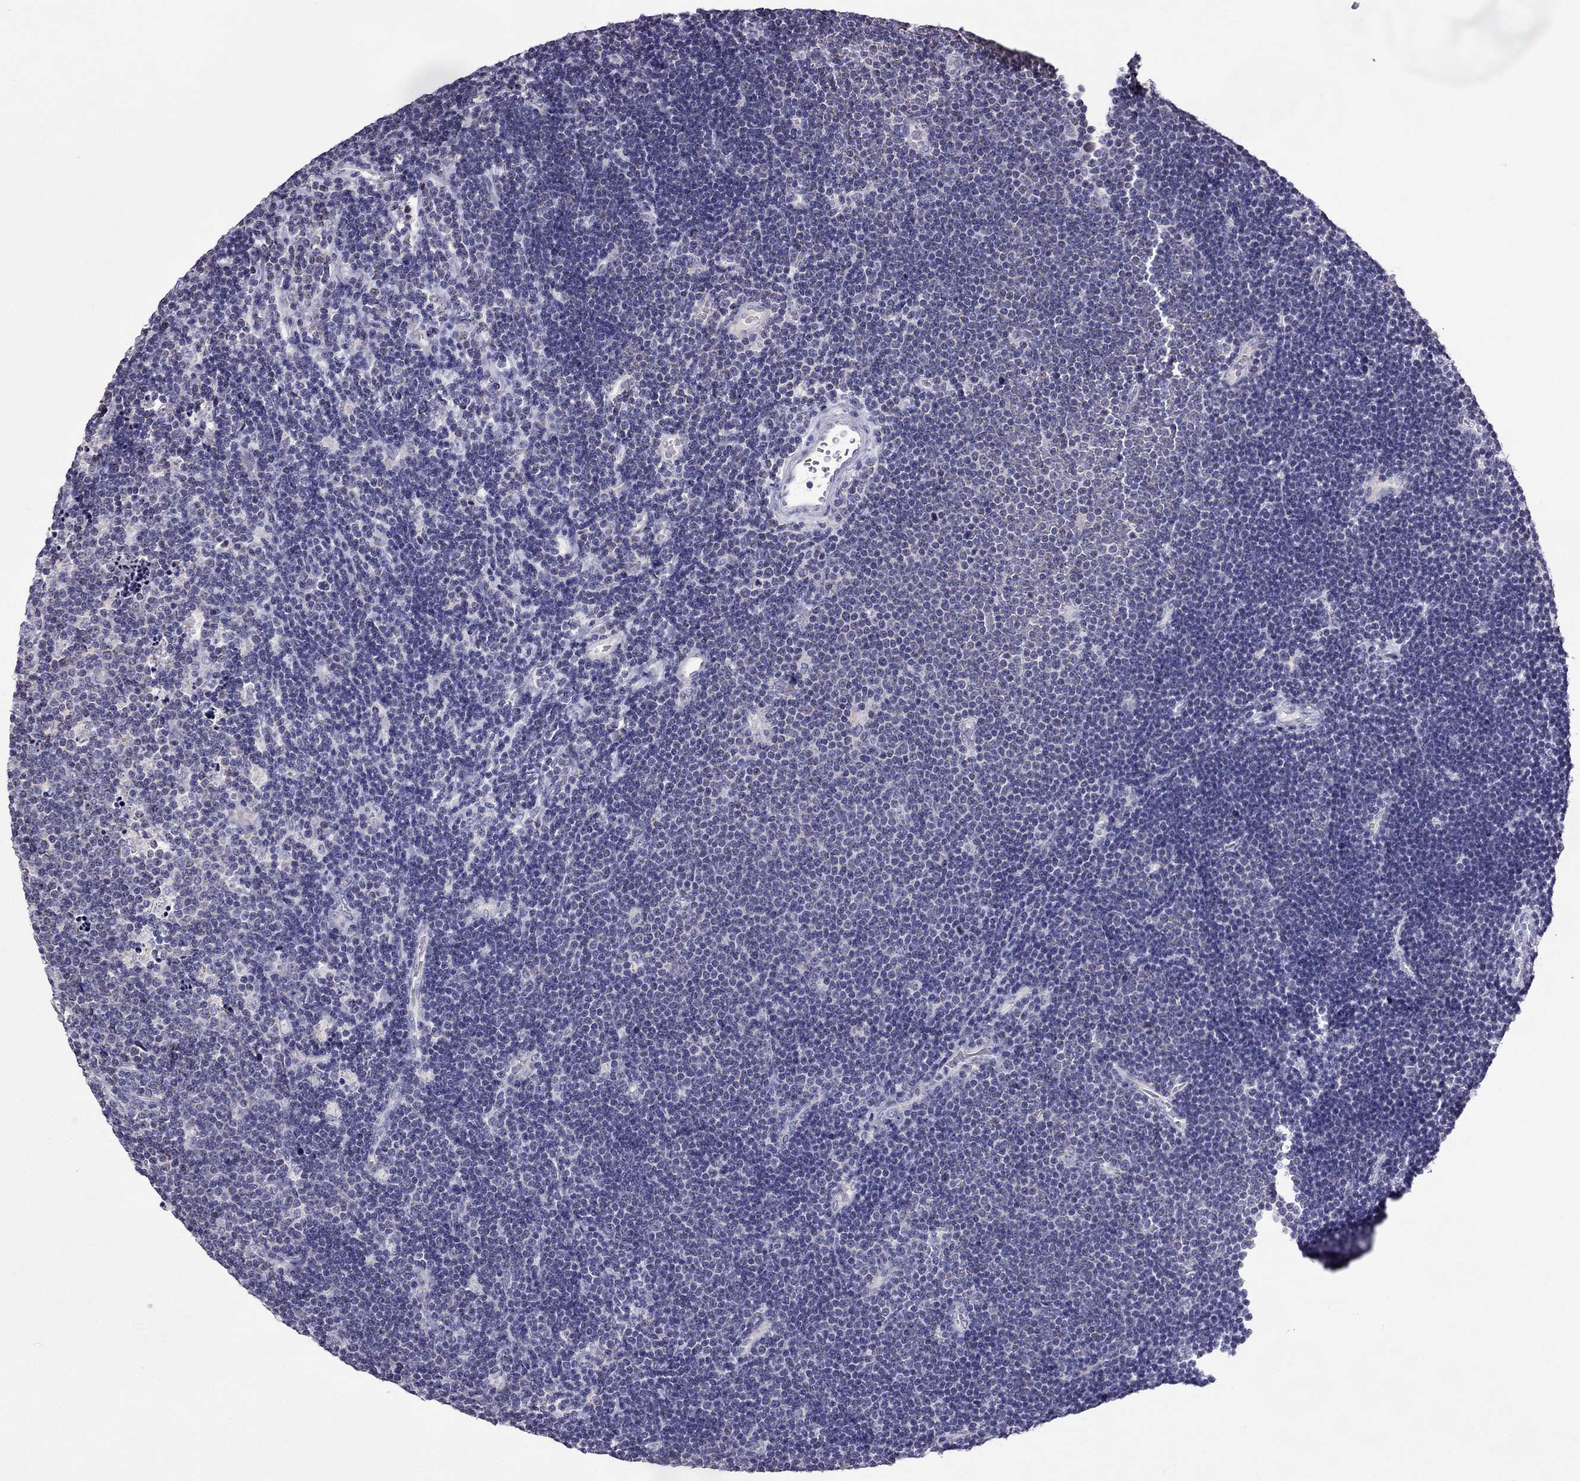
{"staining": {"intensity": "negative", "quantity": "none", "location": "none"}, "tissue": "lymphoma", "cell_type": "Tumor cells", "image_type": "cancer", "snomed": [{"axis": "morphology", "description": "Malignant lymphoma, non-Hodgkin's type, Low grade"}, {"axis": "topography", "description": "Brain"}], "caption": "This is an immunohistochemistry image of lymphoma. There is no expression in tumor cells.", "gene": "DSC1", "patient": {"sex": "female", "age": 66}}